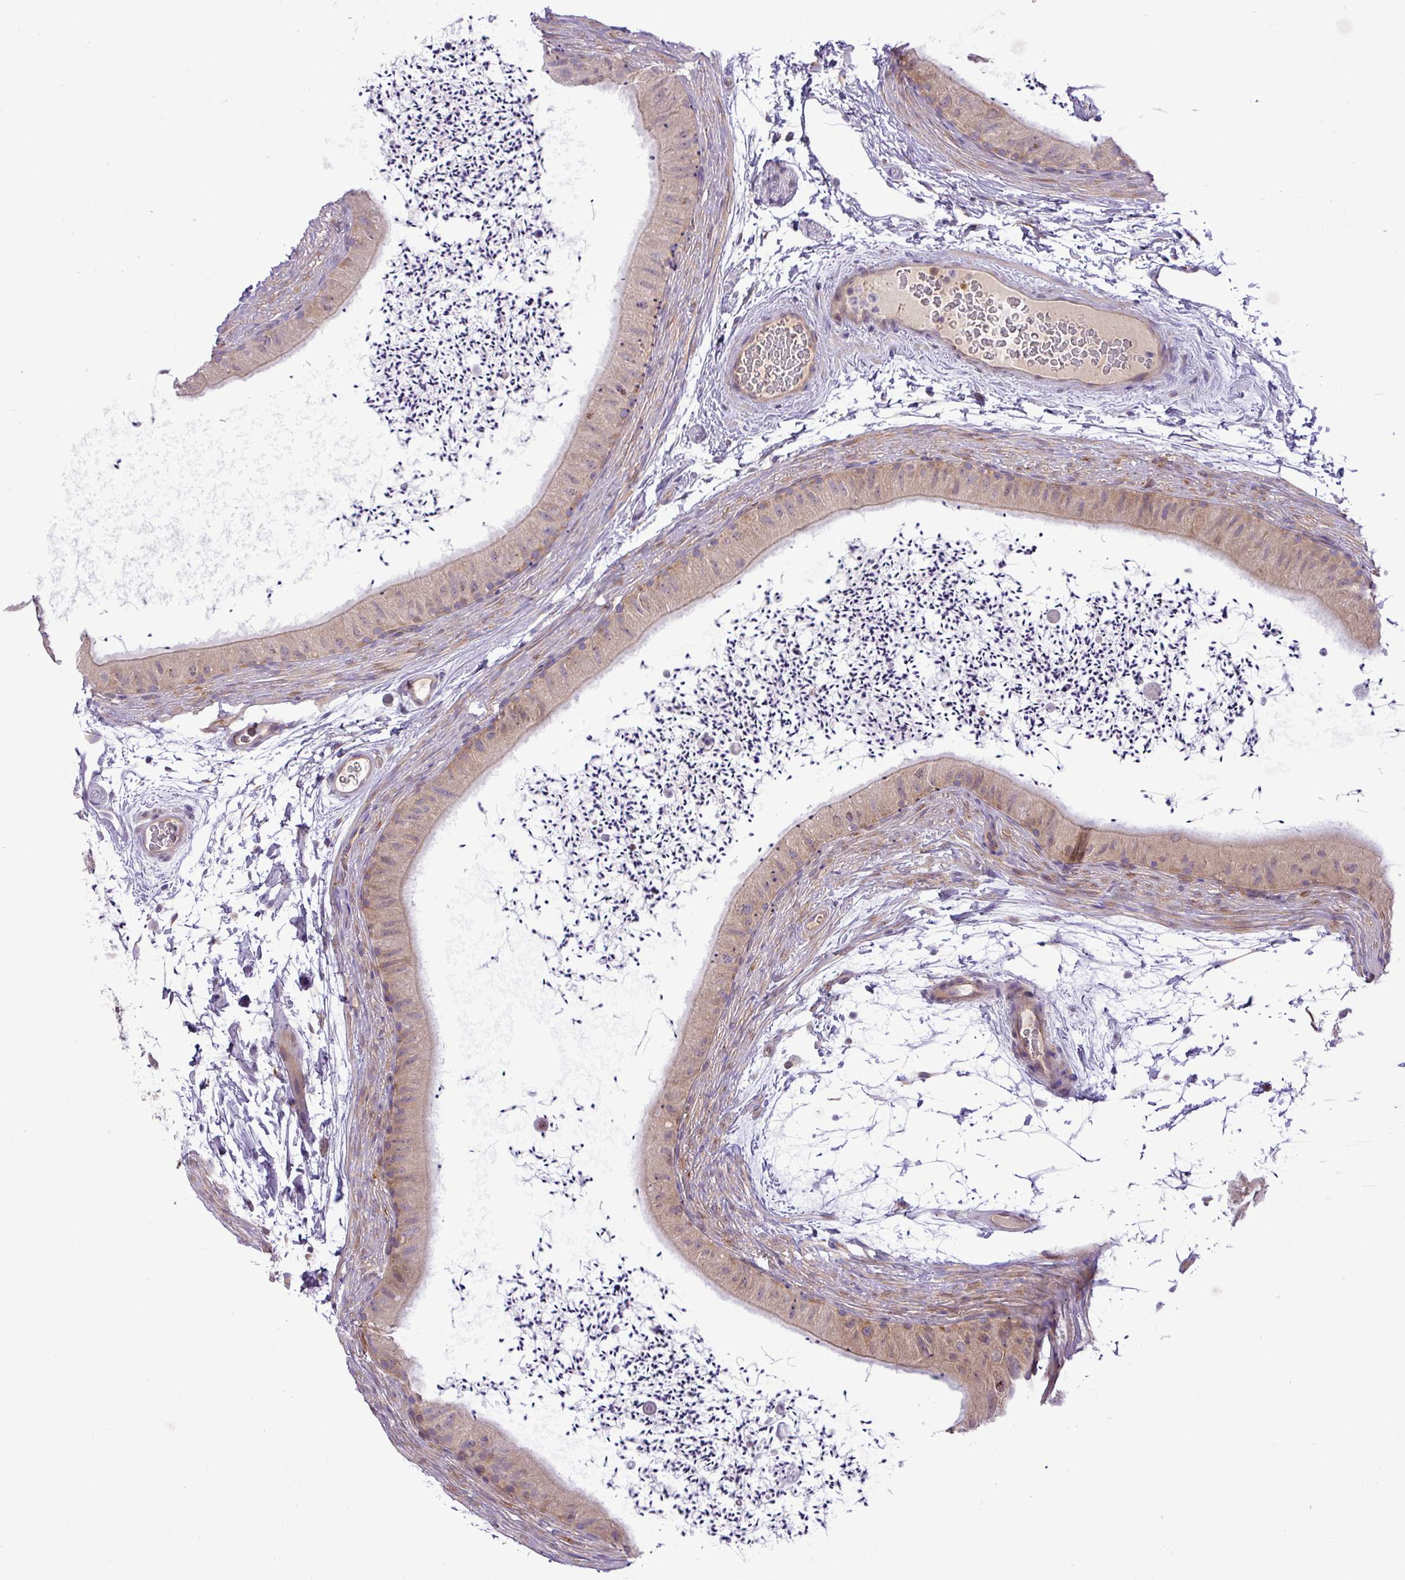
{"staining": {"intensity": "moderate", "quantity": "25%-75%", "location": "cytoplasmic/membranous"}, "tissue": "epididymis", "cell_type": "Glandular cells", "image_type": "normal", "snomed": [{"axis": "morphology", "description": "Normal tissue, NOS"}, {"axis": "topography", "description": "Epididymis"}], "caption": "Epididymis stained with DAB (3,3'-diaminobenzidine) immunohistochemistry shows medium levels of moderate cytoplasmic/membranous staining in approximately 25%-75% of glandular cells.", "gene": "FAM222B", "patient": {"sex": "male", "age": 50}}